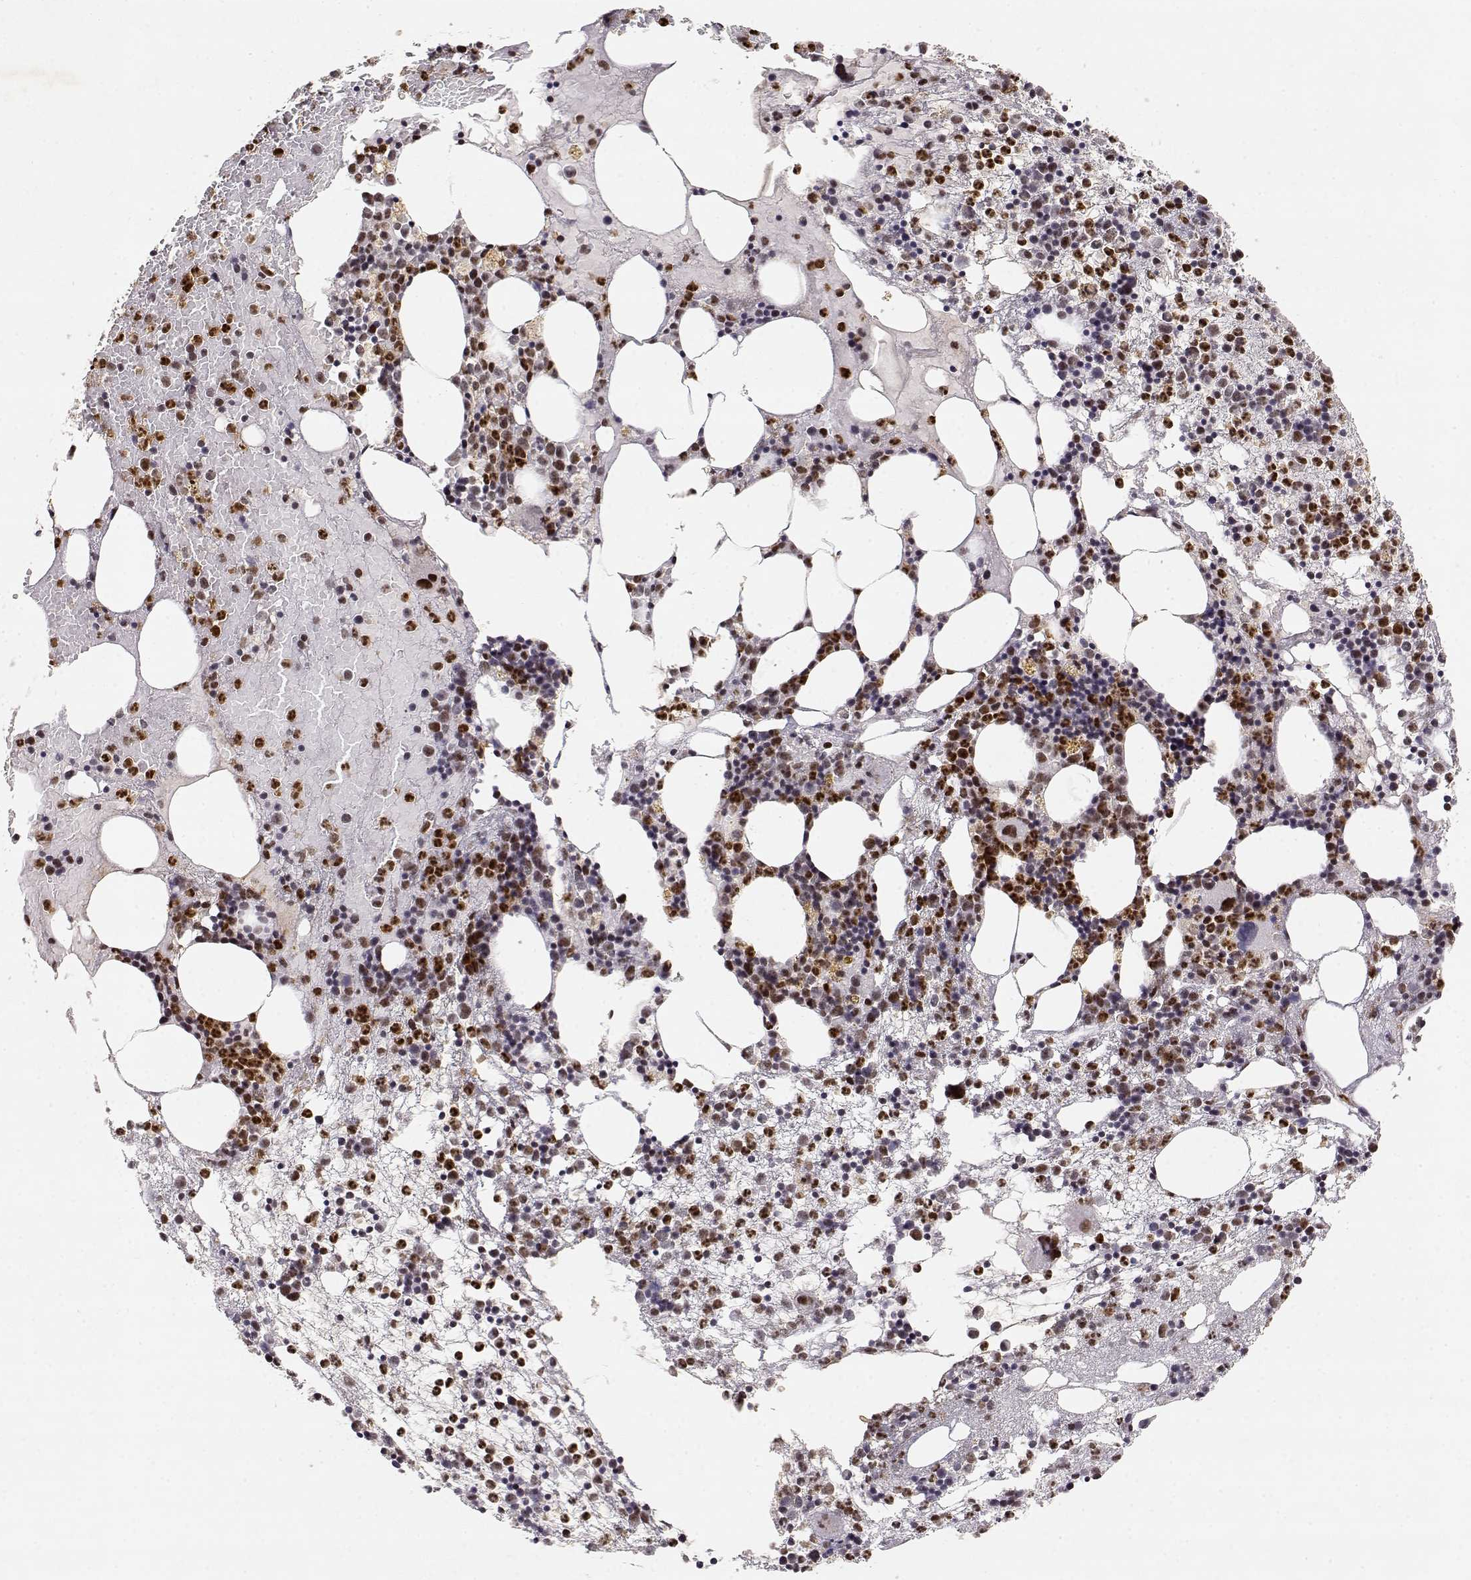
{"staining": {"intensity": "moderate", "quantity": "25%-75%", "location": "nuclear"}, "tissue": "bone marrow", "cell_type": "Hematopoietic cells", "image_type": "normal", "snomed": [{"axis": "morphology", "description": "Normal tissue, NOS"}, {"axis": "topography", "description": "Bone marrow"}], "caption": "This is an image of IHC staining of benign bone marrow, which shows moderate staining in the nuclear of hematopoietic cells.", "gene": "RSF1", "patient": {"sex": "male", "age": 54}}